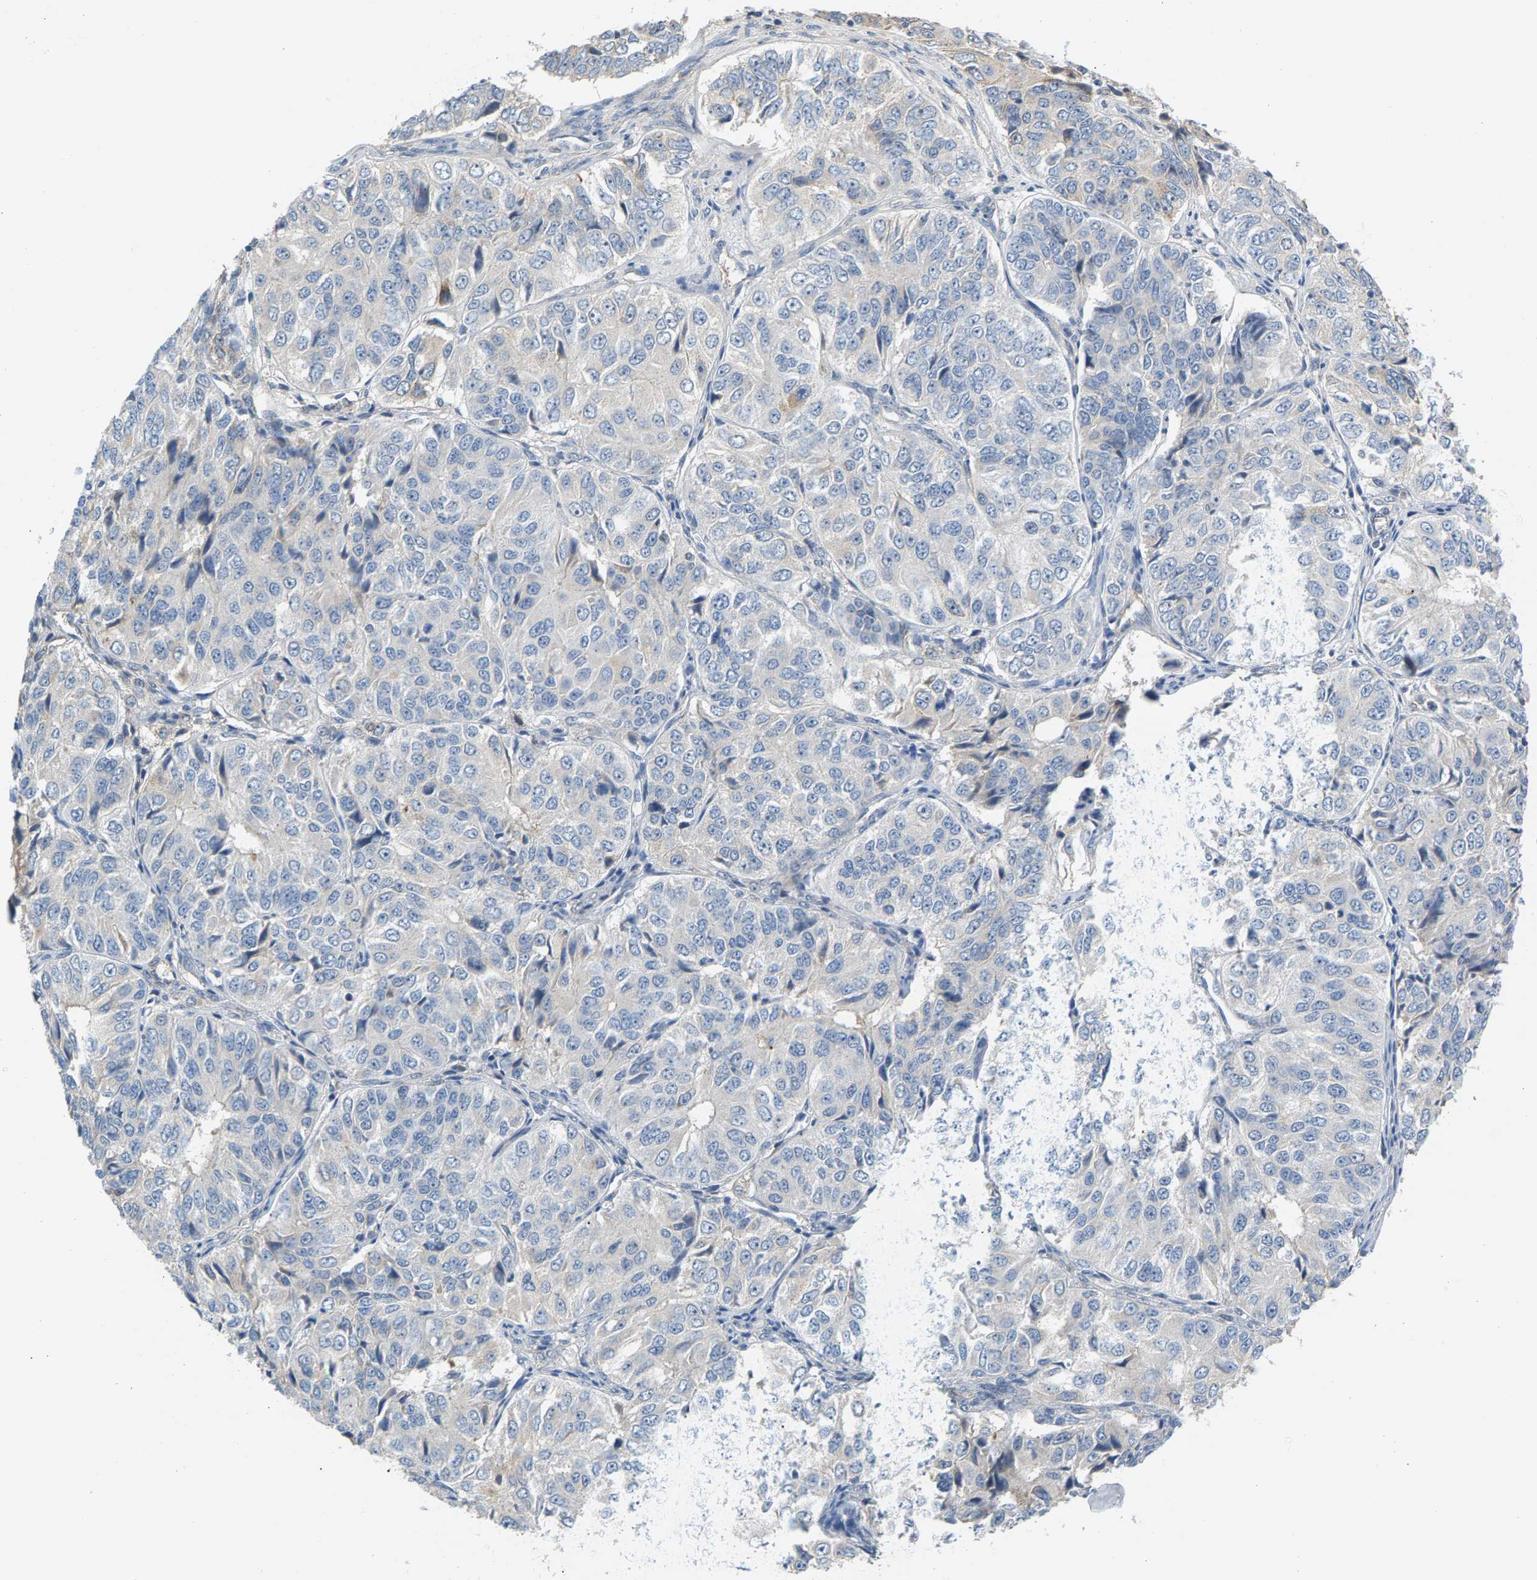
{"staining": {"intensity": "negative", "quantity": "none", "location": "none"}, "tissue": "ovarian cancer", "cell_type": "Tumor cells", "image_type": "cancer", "snomed": [{"axis": "morphology", "description": "Carcinoma, endometroid"}, {"axis": "topography", "description": "Ovary"}], "caption": "Immunohistochemistry image of neoplastic tissue: ovarian cancer (endometroid carcinoma) stained with DAB shows no significant protein positivity in tumor cells.", "gene": "KRTAP27-1", "patient": {"sex": "female", "age": 51}}